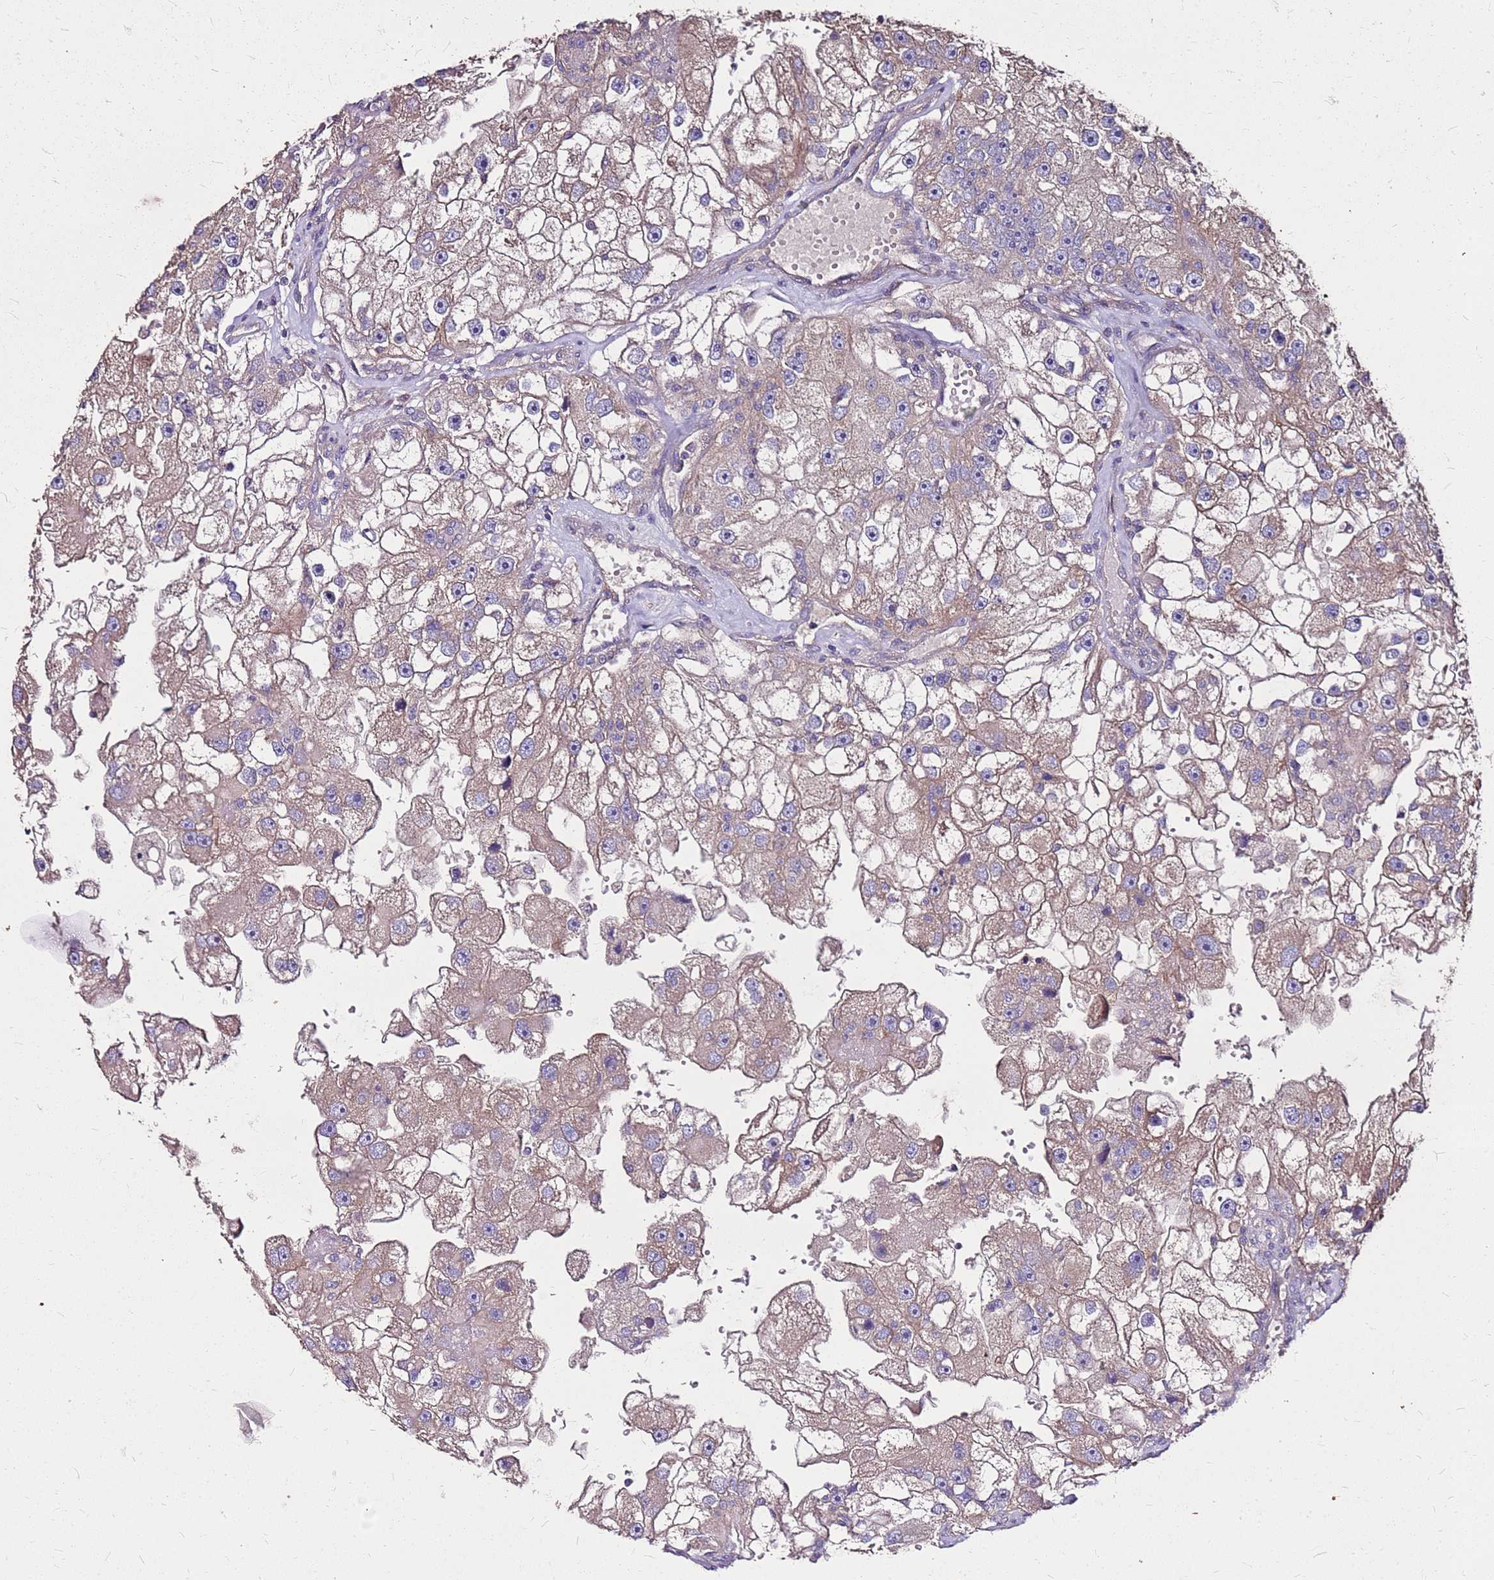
{"staining": {"intensity": "weak", "quantity": "25%-75%", "location": "cytoplasmic/membranous"}, "tissue": "renal cancer", "cell_type": "Tumor cells", "image_type": "cancer", "snomed": [{"axis": "morphology", "description": "Adenocarcinoma, NOS"}, {"axis": "topography", "description": "Kidney"}], "caption": "Protein staining of adenocarcinoma (renal) tissue exhibits weak cytoplasmic/membranous expression in about 25%-75% of tumor cells. The staining was performed using DAB (3,3'-diaminobenzidine) to visualize the protein expression in brown, while the nuclei were stained in blue with hematoxylin (Magnification: 20x).", "gene": "EXD3", "patient": {"sex": "male", "age": 63}}